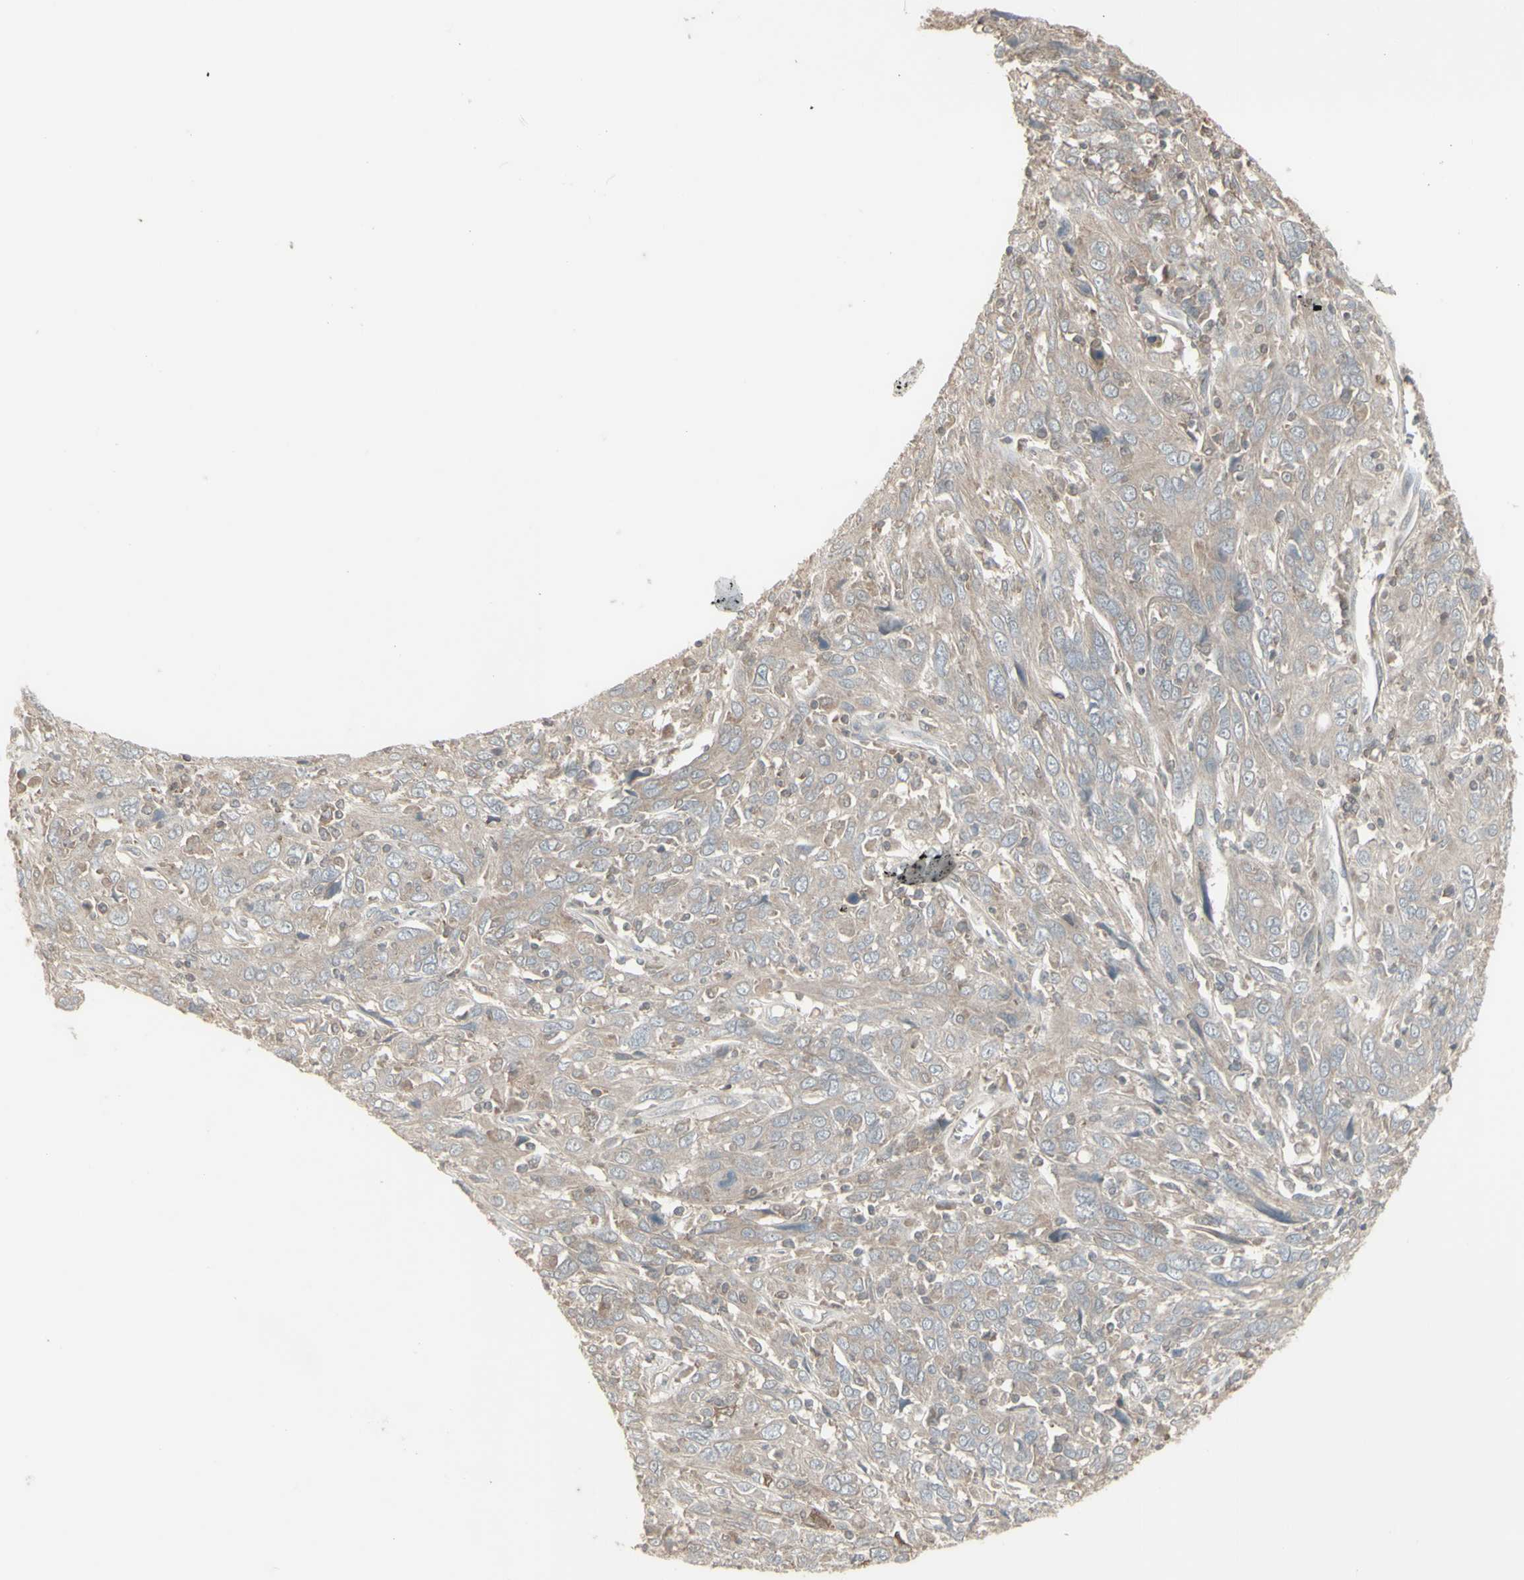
{"staining": {"intensity": "negative", "quantity": "none", "location": "none"}, "tissue": "cervical cancer", "cell_type": "Tumor cells", "image_type": "cancer", "snomed": [{"axis": "morphology", "description": "Squamous cell carcinoma, NOS"}, {"axis": "topography", "description": "Cervix"}], "caption": "Tumor cells are negative for protein expression in human squamous cell carcinoma (cervical).", "gene": "CSK", "patient": {"sex": "female", "age": 46}}